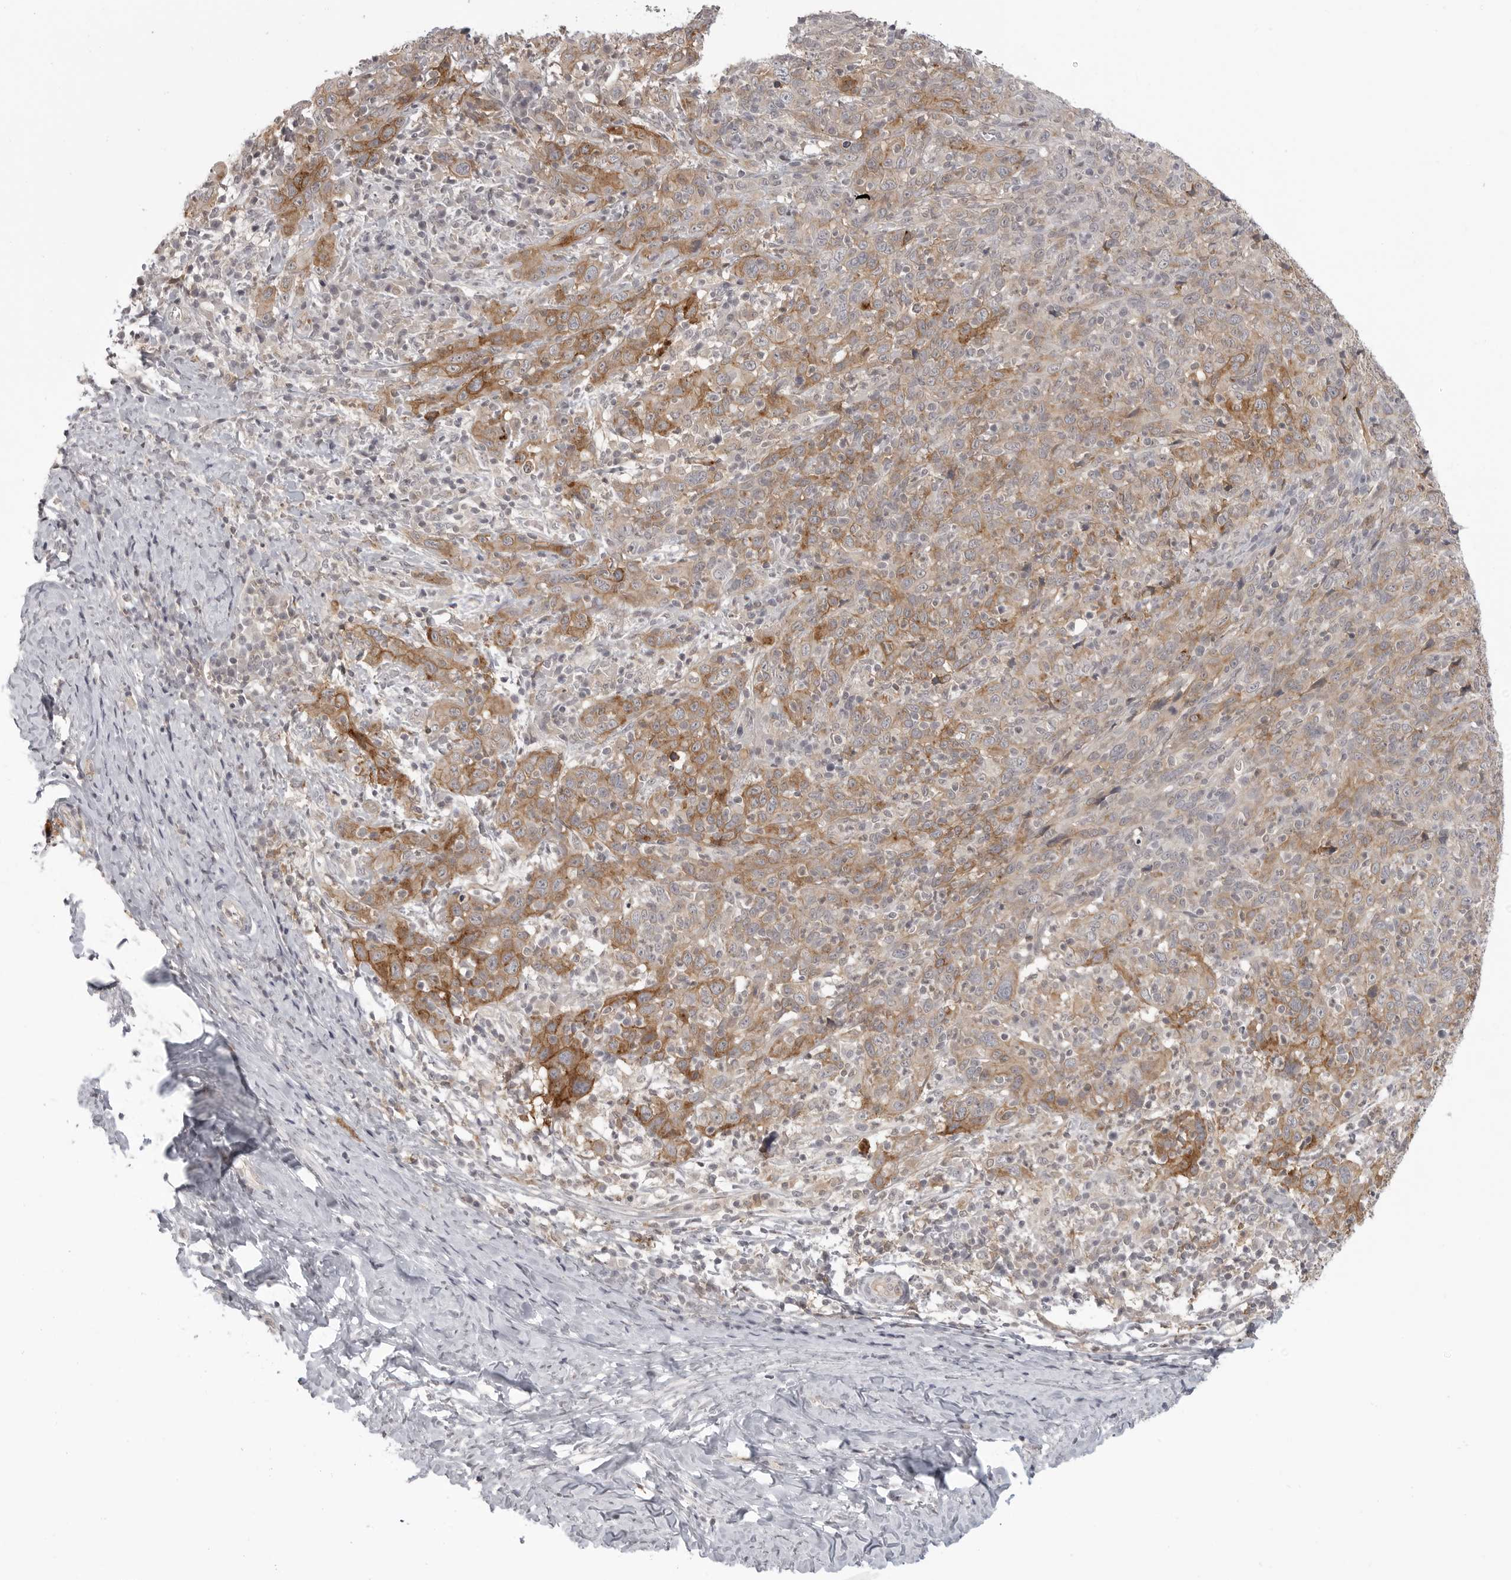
{"staining": {"intensity": "moderate", "quantity": "25%-75%", "location": "cytoplasmic/membranous"}, "tissue": "cervical cancer", "cell_type": "Tumor cells", "image_type": "cancer", "snomed": [{"axis": "morphology", "description": "Squamous cell carcinoma, NOS"}, {"axis": "topography", "description": "Cervix"}], "caption": "Protein expression analysis of cervical cancer (squamous cell carcinoma) displays moderate cytoplasmic/membranous positivity in approximately 25%-75% of tumor cells.", "gene": "IFNGR1", "patient": {"sex": "female", "age": 46}}